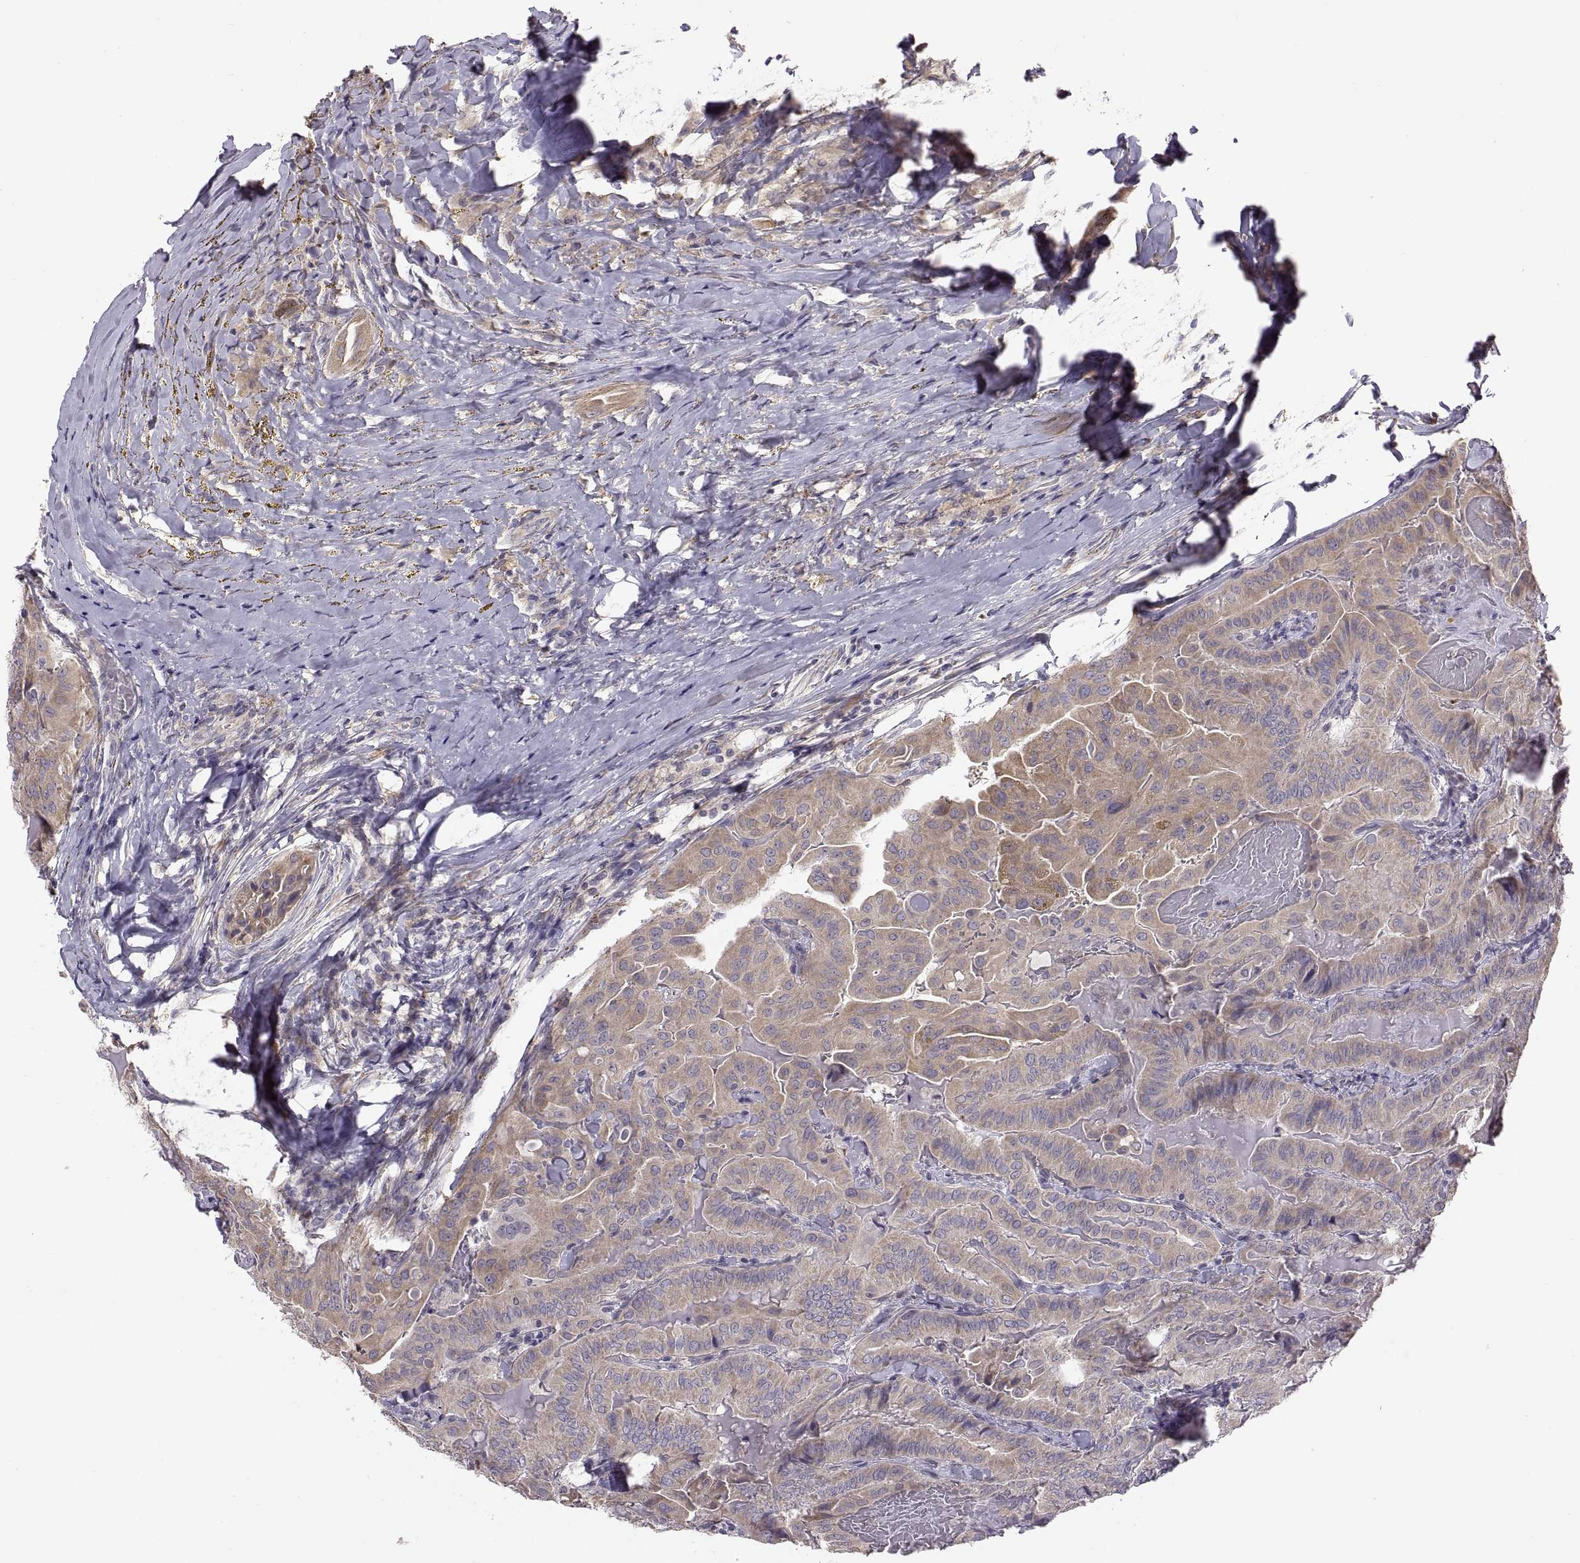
{"staining": {"intensity": "moderate", "quantity": "25%-75%", "location": "cytoplasmic/membranous"}, "tissue": "thyroid cancer", "cell_type": "Tumor cells", "image_type": "cancer", "snomed": [{"axis": "morphology", "description": "Papillary adenocarcinoma, NOS"}, {"axis": "topography", "description": "Thyroid gland"}], "caption": "Thyroid cancer stained for a protein (brown) displays moderate cytoplasmic/membranous positive positivity in approximately 25%-75% of tumor cells.", "gene": "ACSBG2", "patient": {"sex": "female", "age": 68}}